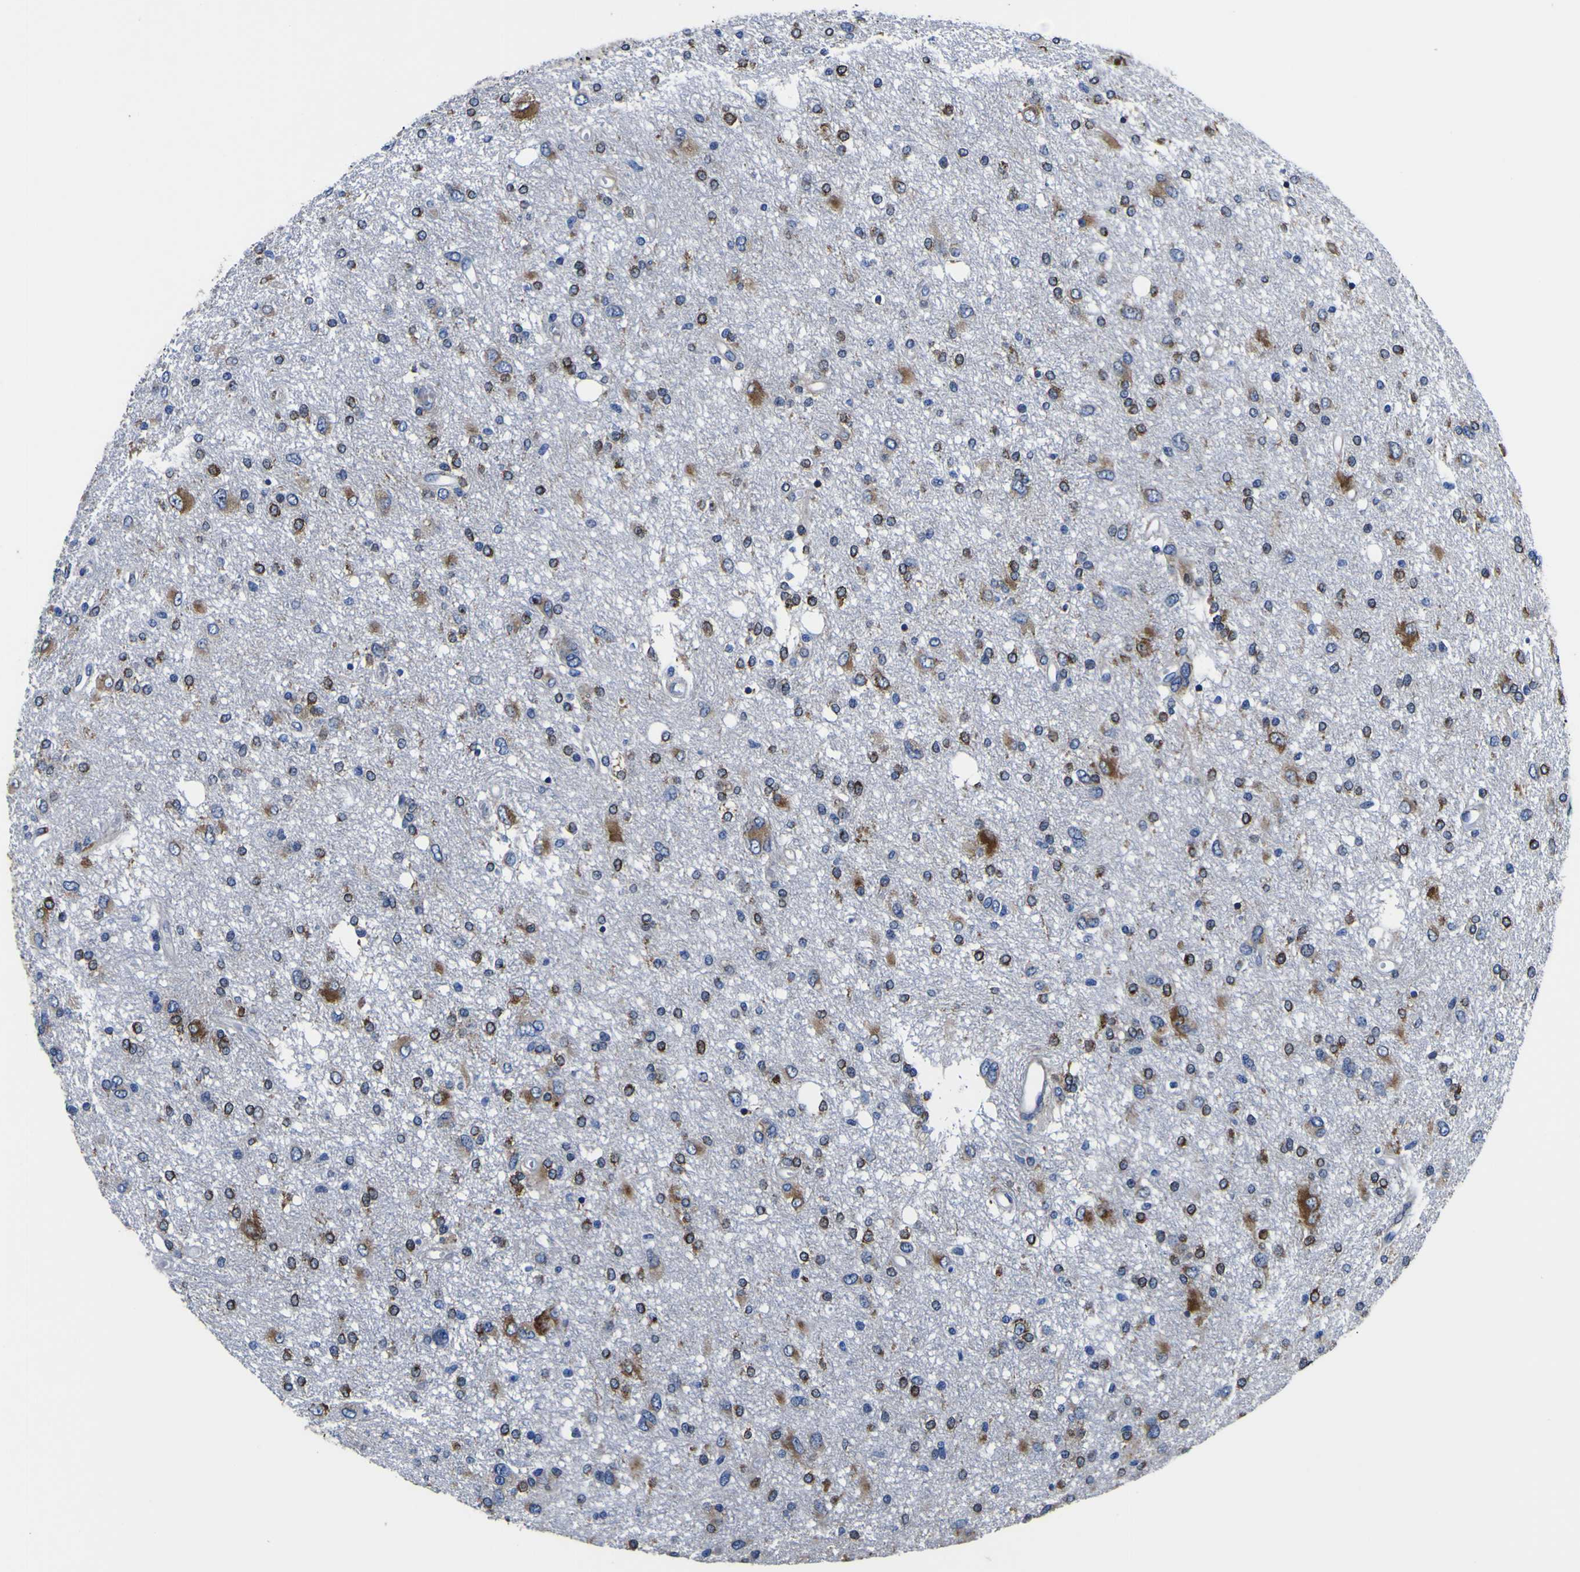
{"staining": {"intensity": "moderate", "quantity": "25%-75%", "location": "cytoplasmic/membranous"}, "tissue": "glioma", "cell_type": "Tumor cells", "image_type": "cancer", "snomed": [{"axis": "morphology", "description": "Glioma, malignant, High grade"}, {"axis": "topography", "description": "Brain"}], "caption": "Brown immunohistochemical staining in malignant glioma (high-grade) displays moderate cytoplasmic/membranous staining in about 25%-75% of tumor cells.", "gene": "SCD", "patient": {"sex": "female", "age": 59}}